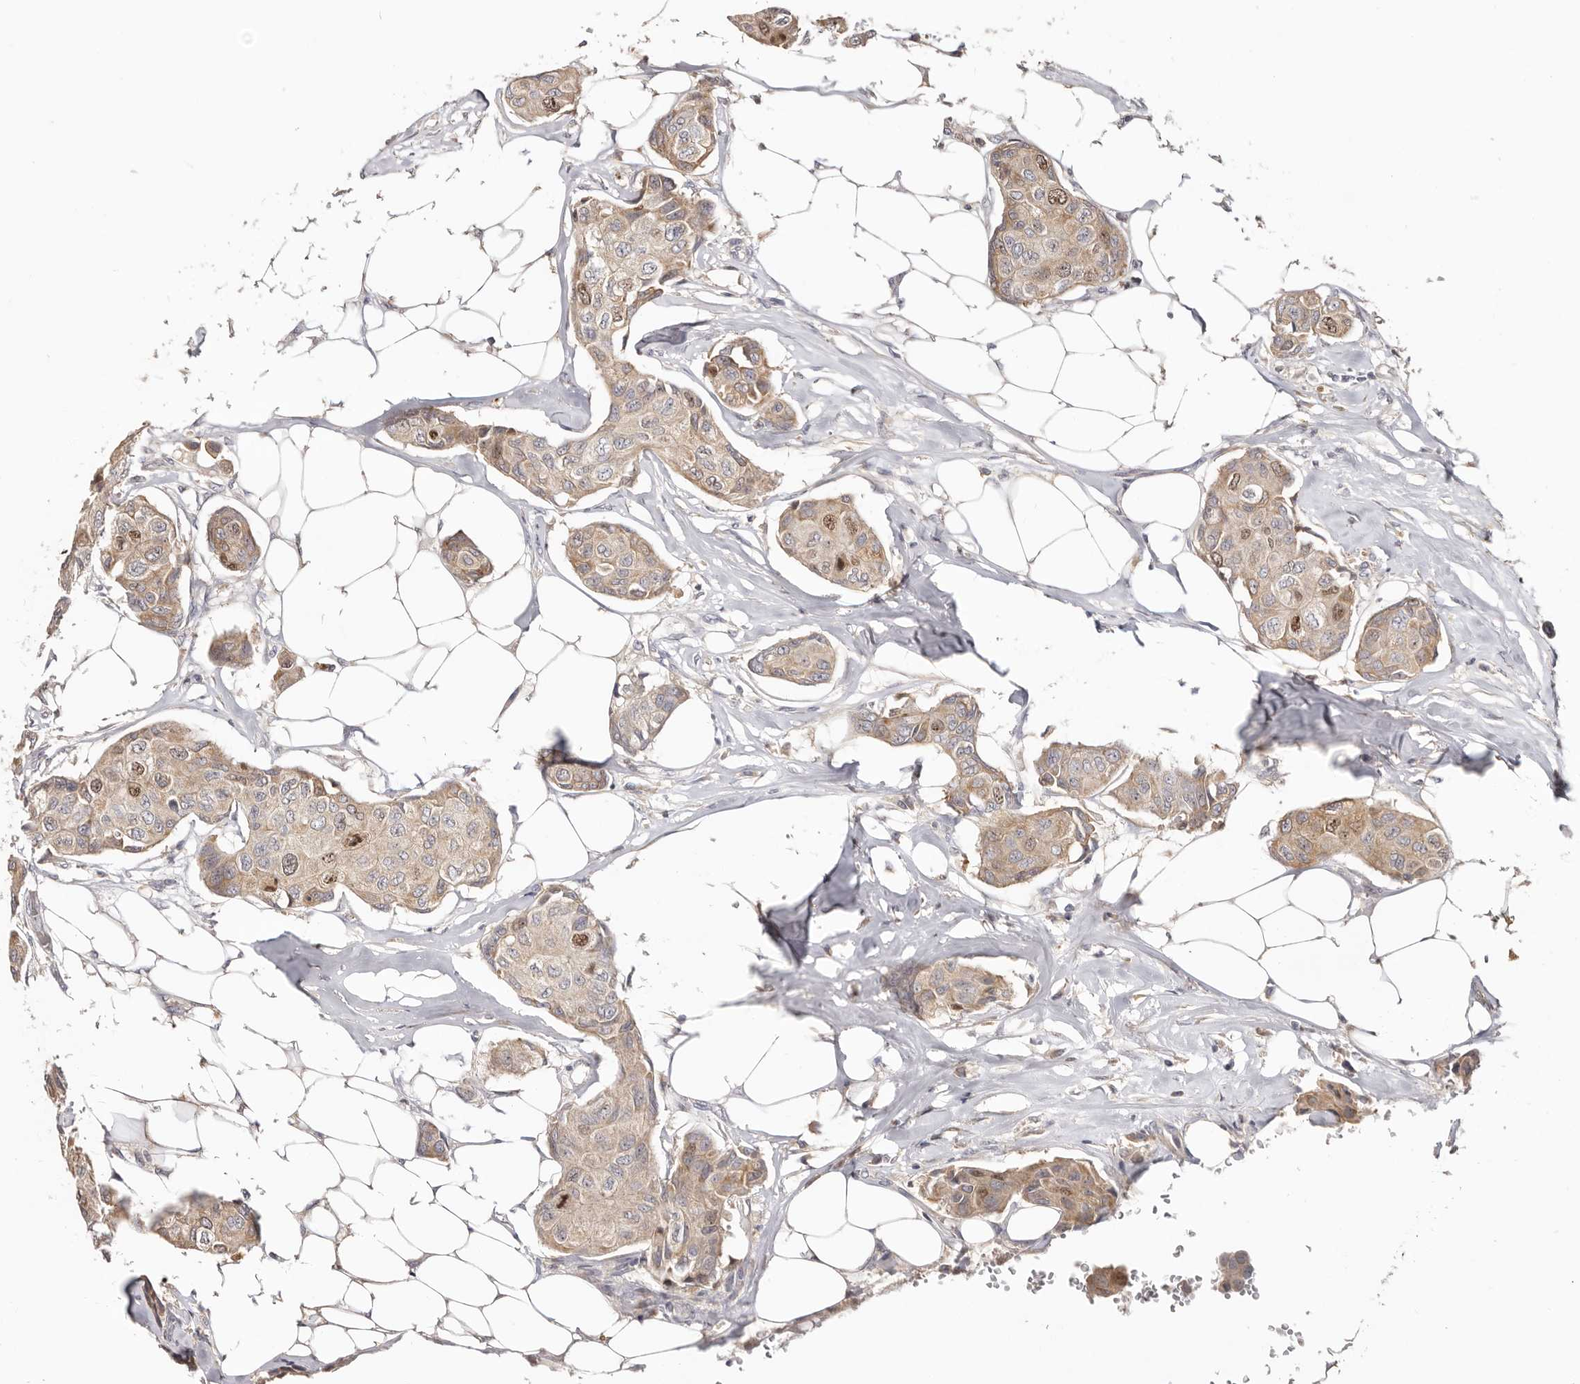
{"staining": {"intensity": "moderate", "quantity": "<25%", "location": "cytoplasmic/membranous,nuclear"}, "tissue": "breast cancer", "cell_type": "Tumor cells", "image_type": "cancer", "snomed": [{"axis": "morphology", "description": "Duct carcinoma"}, {"axis": "topography", "description": "Breast"}], "caption": "A low amount of moderate cytoplasmic/membranous and nuclear expression is identified in approximately <25% of tumor cells in breast intraductal carcinoma tissue. (Brightfield microscopy of DAB IHC at high magnification).", "gene": "CCDC190", "patient": {"sex": "female", "age": 80}}